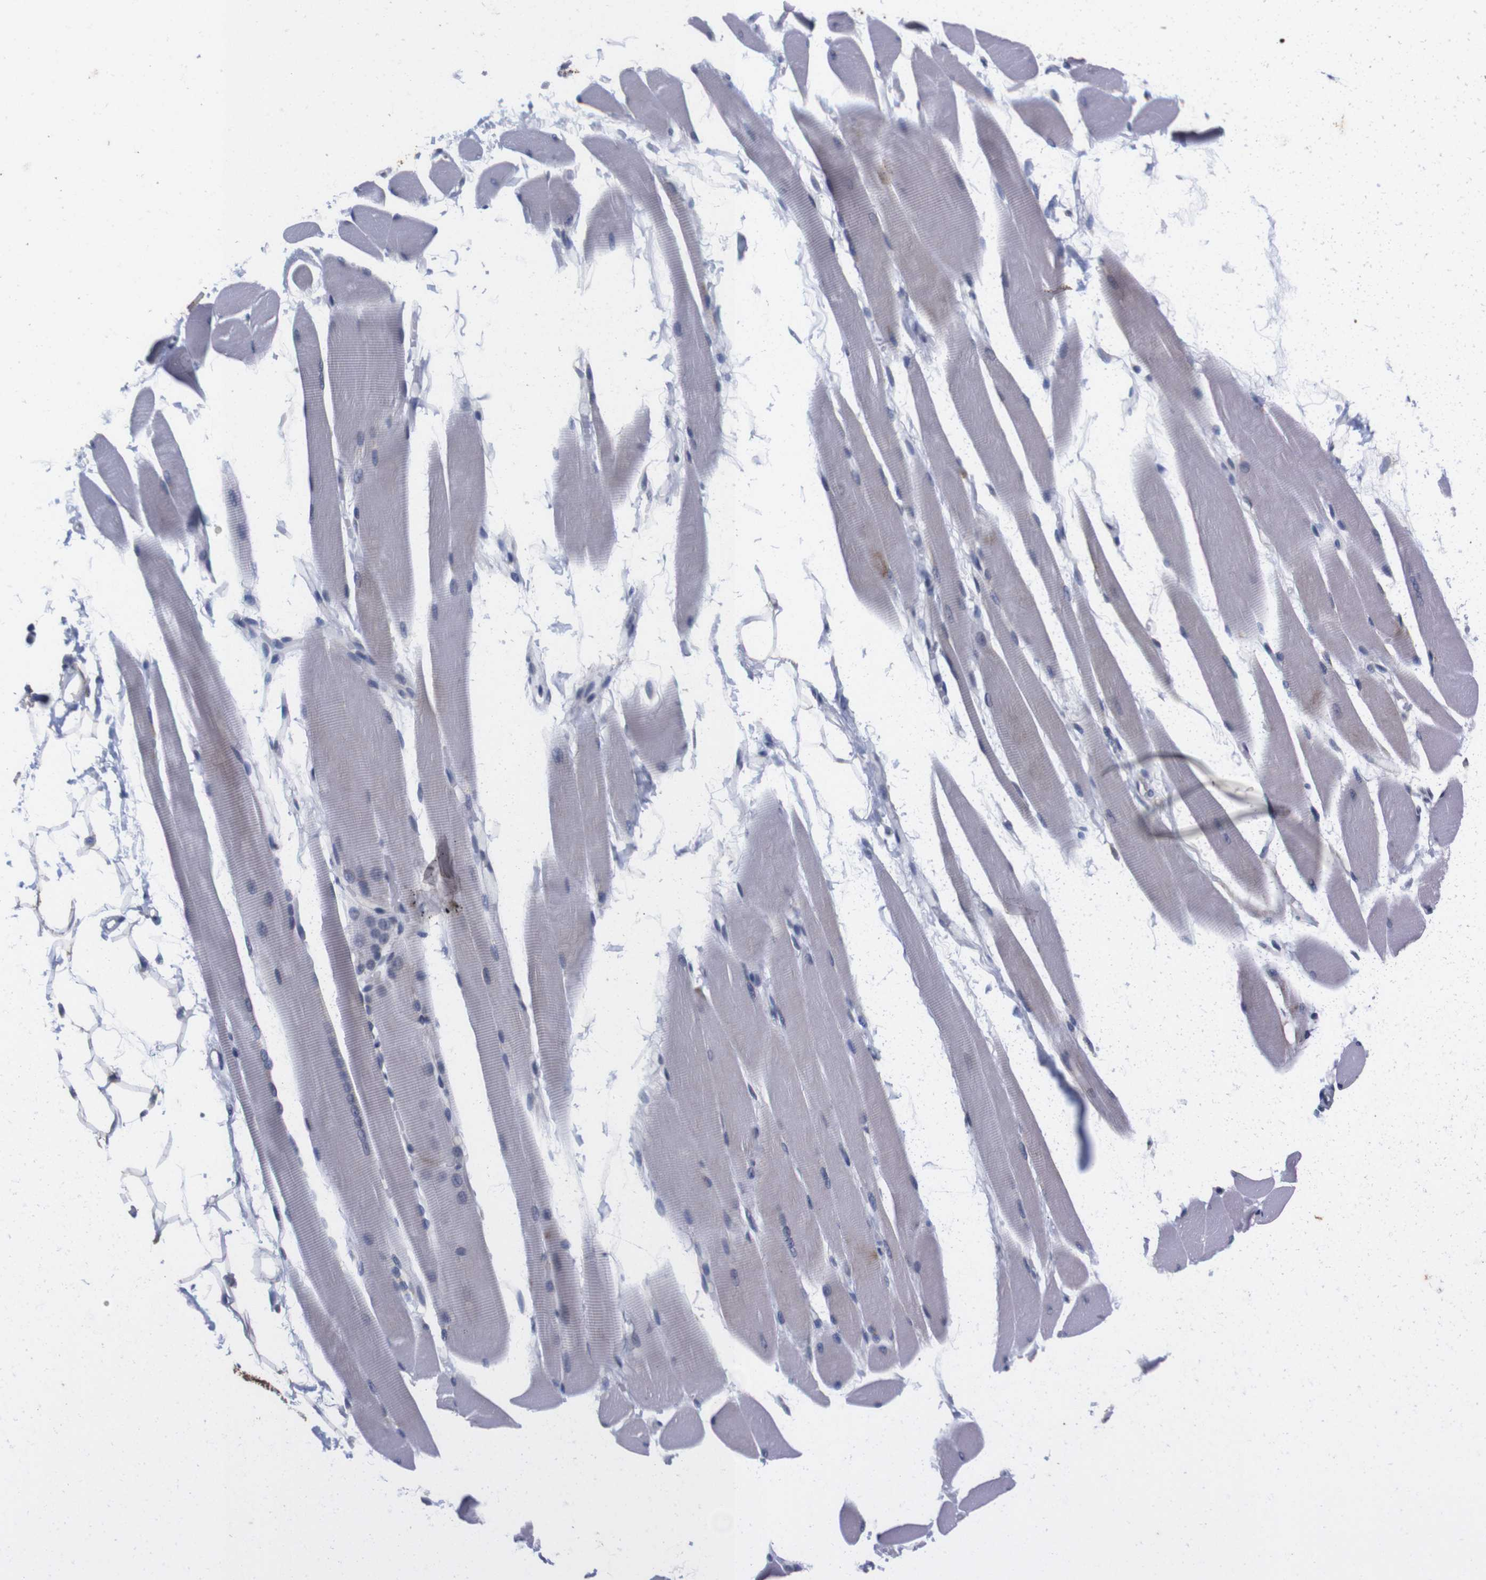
{"staining": {"intensity": "negative", "quantity": "none", "location": "none"}, "tissue": "skeletal muscle", "cell_type": "Myocytes", "image_type": "normal", "snomed": [{"axis": "morphology", "description": "Normal tissue, NOS"}, {"axis": "topography", "description": "Skeletal muscle"}, {"axis": "topography", "description": "Oral tissue"}, {"axis": "topography", "description": "Peripheral nerve tissue"}], "caption": "The image displays no staining of myocytes in normal skeletal muscle.", "gene": "TNFRSF21", "patient": {"sex": "female", "age": 84}}